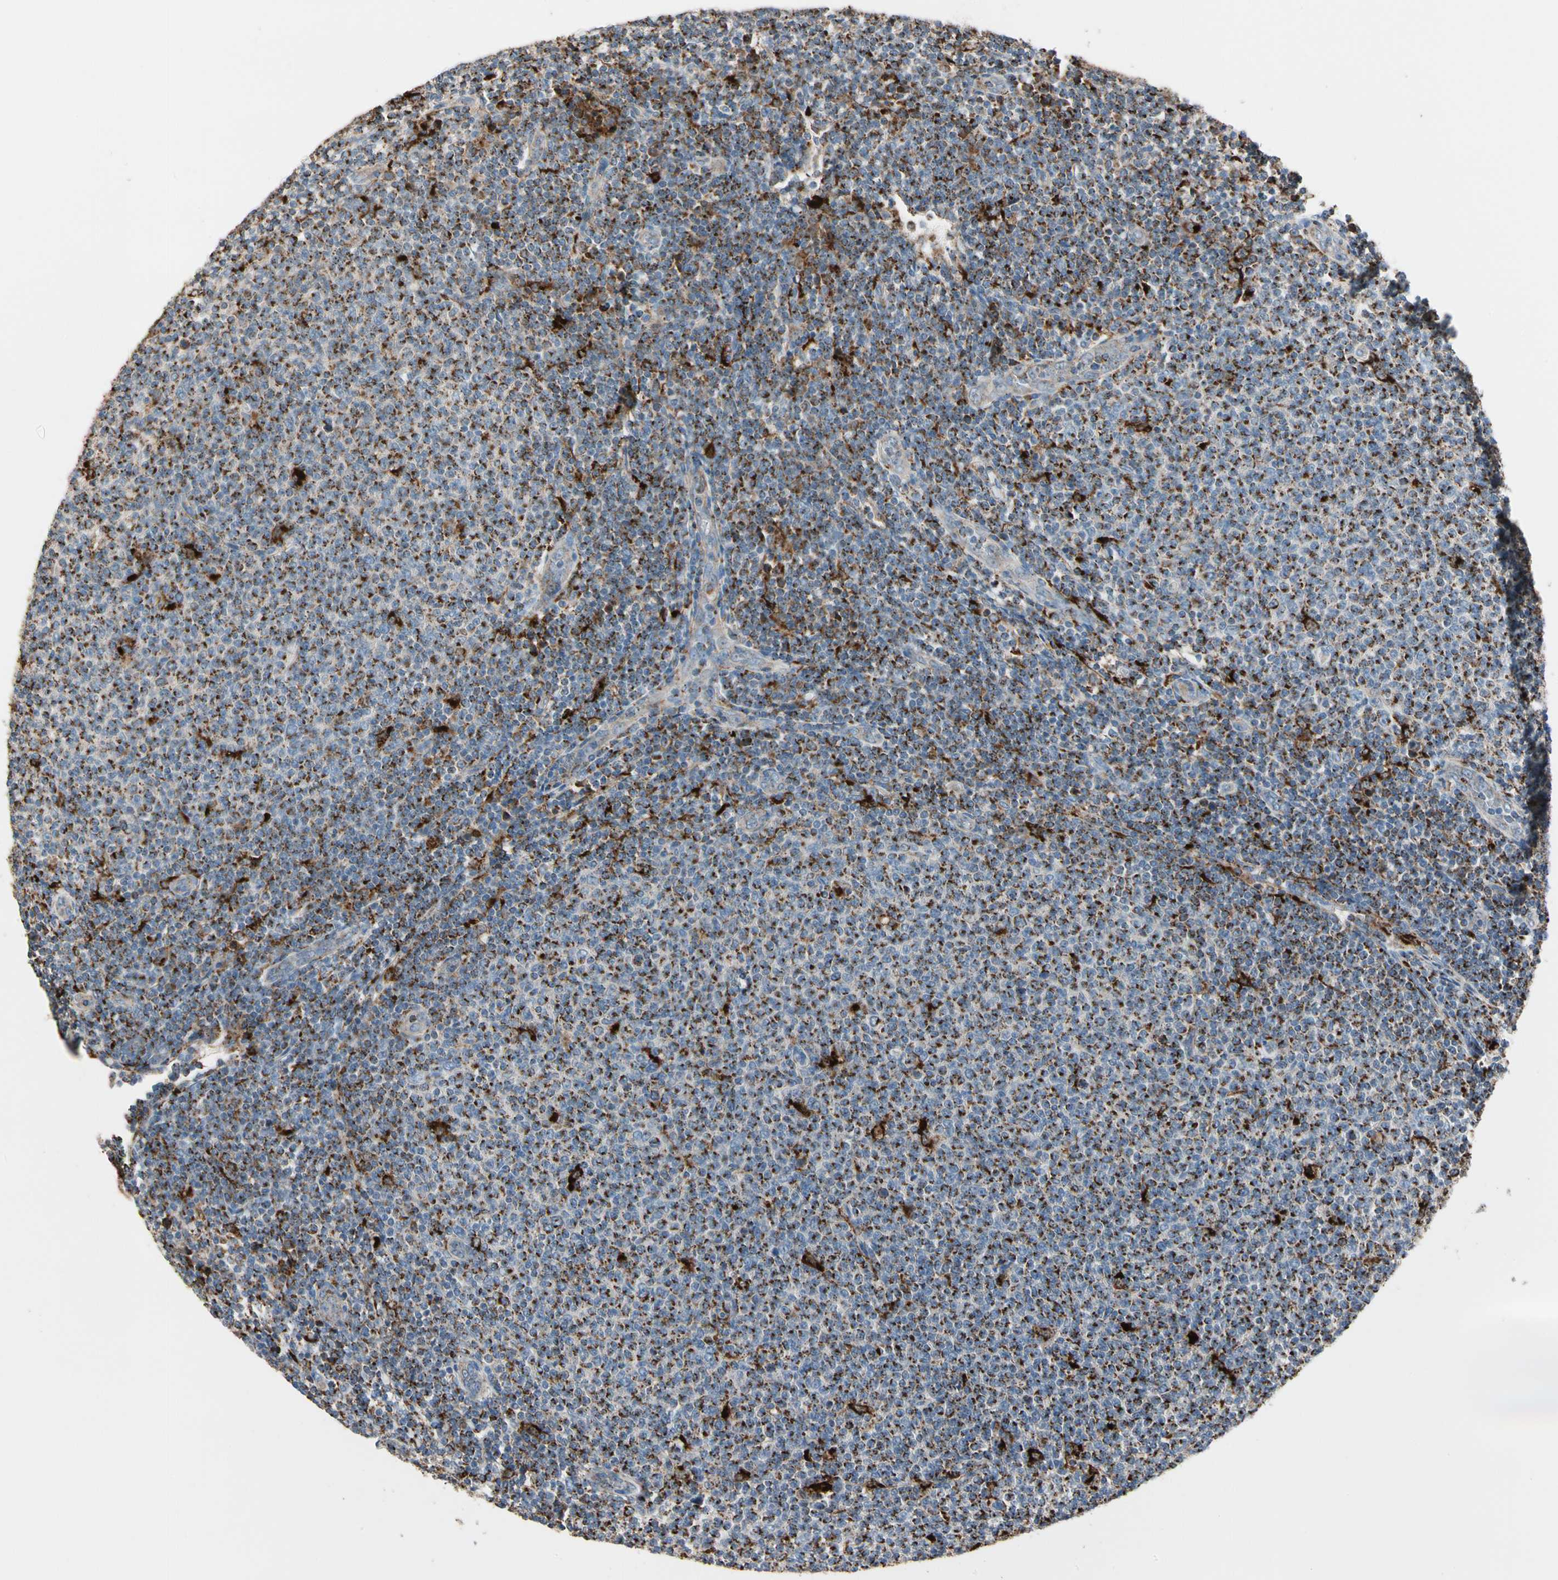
{"staining": {"intensity": "strong", "quantity": ">75%", "location": "cytoplasmic/membranous"}, "tissue": "lymphoma", "cell_type": "Tumor cells", "image_type": "cancer", "snomed": [{"axis": "morphology", "description": "Malignant lymphoma, non-Hodgkin's type, Low grade"}, {"axis": "topography", "description": "Lymph node"}], "caption": "Tumor cells reveal strong cytoplasmic/membranous positivity in about >75% of cells in low-grade malignant lymphoma, non-Hodgkin's type.", "gene": "GM2A", "patient": {"sex": "male", "age": 66}}